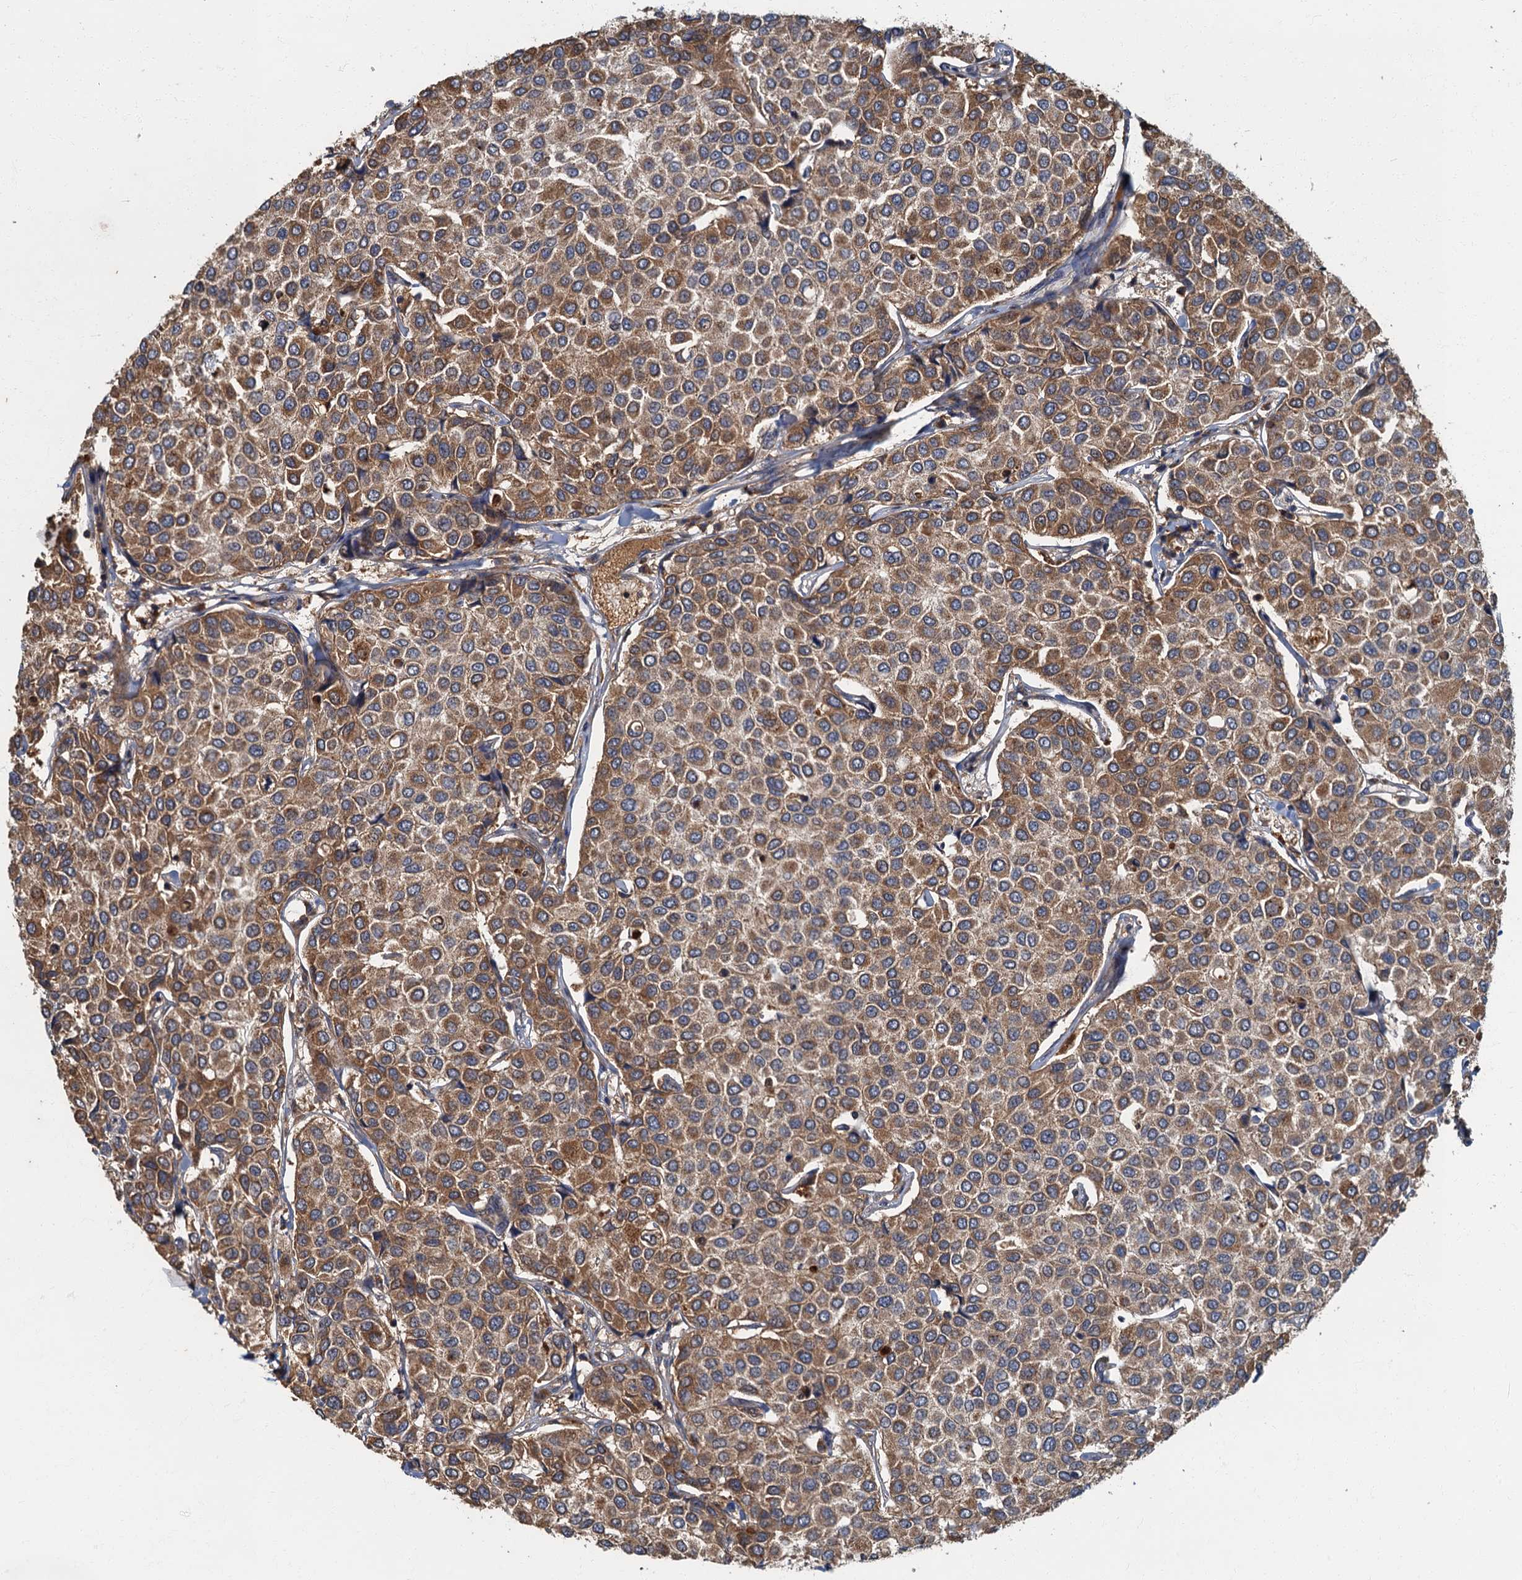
{"staining": {"intensity": "moderate", "quantity": ">75%", "location": "cytoplasmic/membranous"}, "tissue": "breast cancer", "cell_type": "Tumor cells", "image_type": "cancer", "snomed": [{"axis": "morphology", "description": "Duct carcinoma"}, {"axis": "topography", "description": "Breast"}], "caption": "Immunohistochemistry (IHC) (DAB) staining of breast infiltrating ductal carcinoma shows moderate cytoplasmic/membranous protein expression in about >75% of tumor cells. (DAB = brown stain, brightfield microscopy at high magnification).", "gene": "WDCP", "patient": {"sex": "female", "age": 55}}